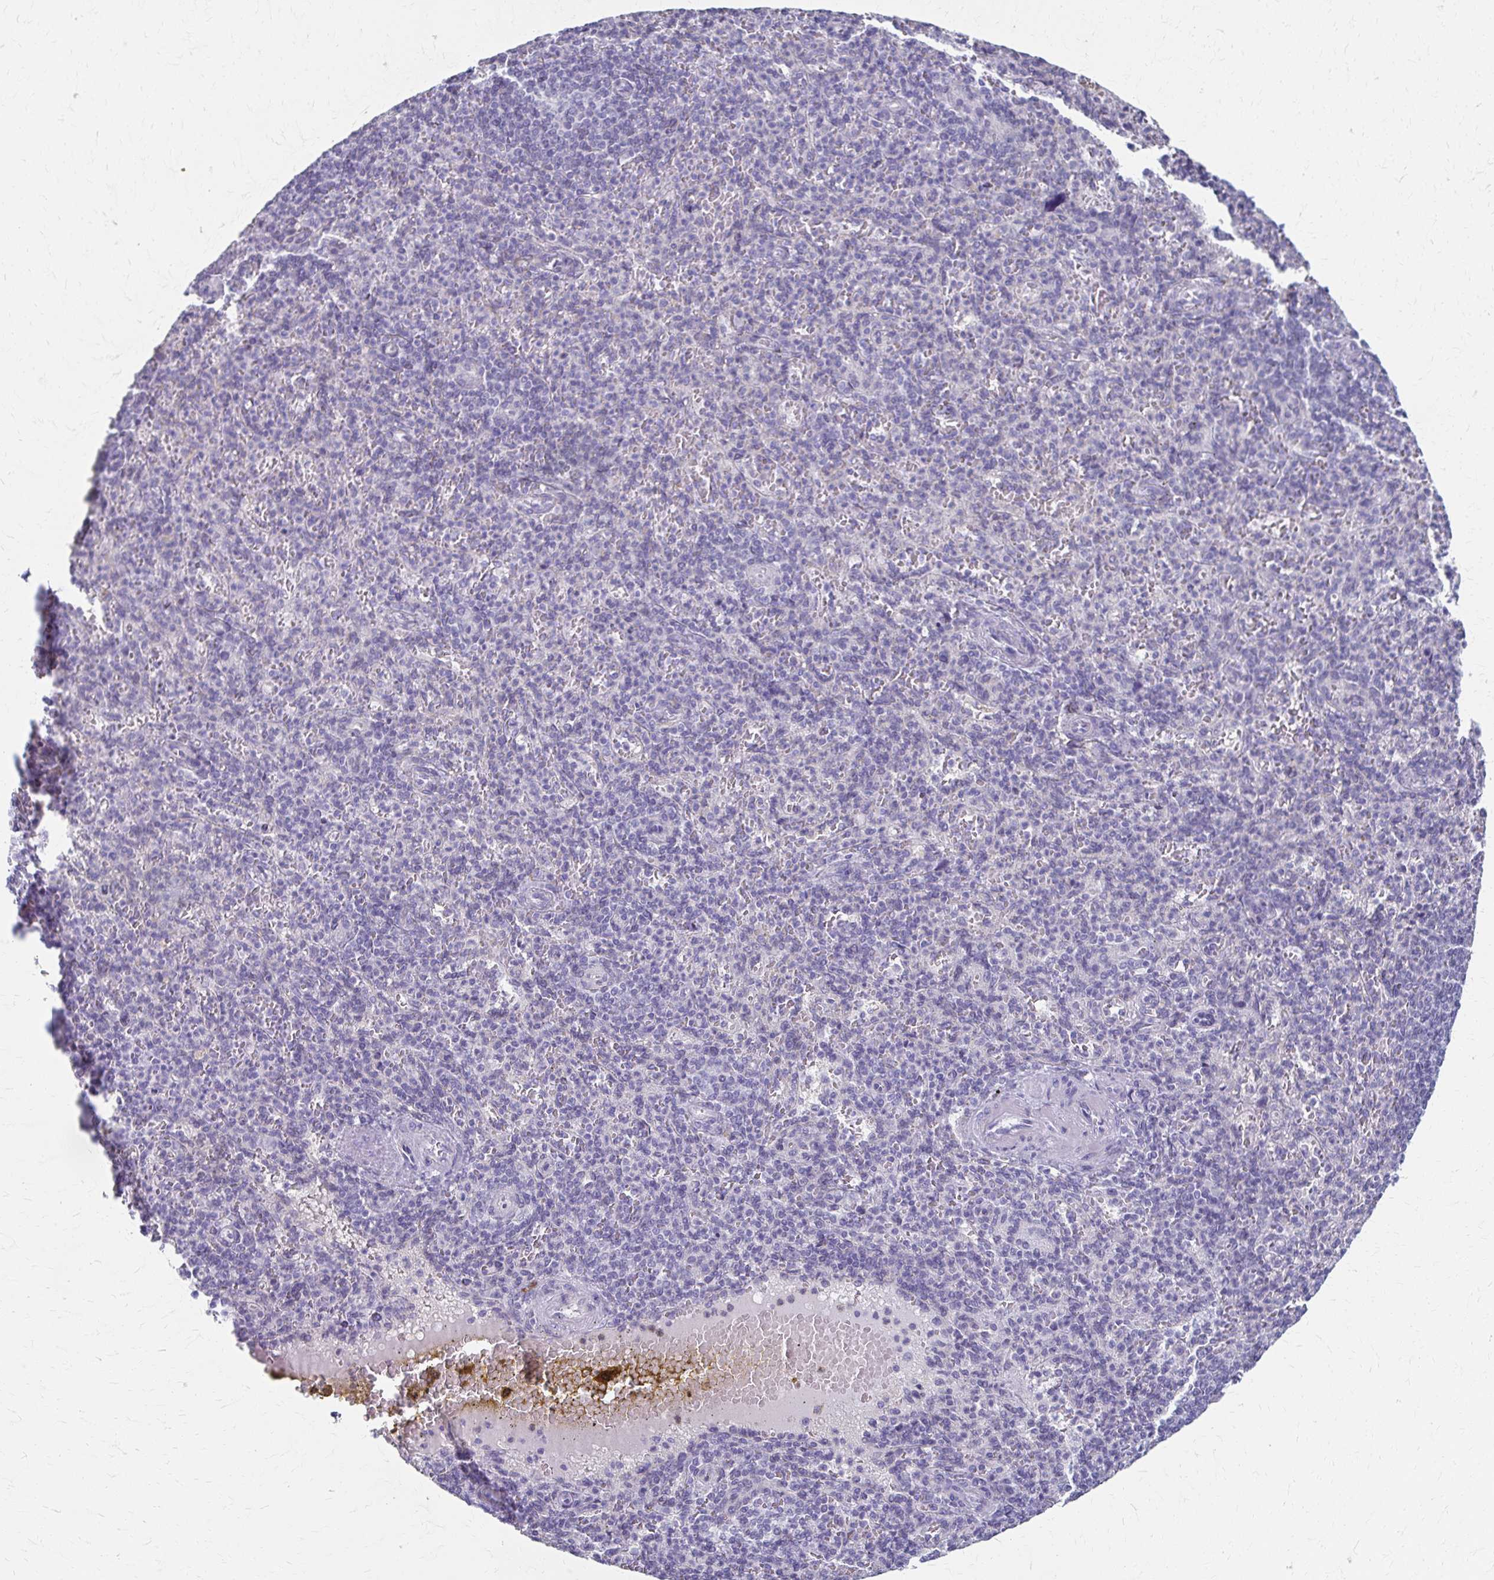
{"staining": {"intensity": "negative", "quantity": "none", "location": "none"}, "tissue": "spleen", "cell_type": "Cells in red pulp", "image_type": "normal", "snomed": [{"axis": "morphology", "description": "Normal tissue, NOS"}, {"axis": "topography", "description": "Spleen"}], "caption": "IHC of unremarkable spleen displays no positivity in cells in red pulp. (Stains: DAB (3,3'-diaminobenzidine) immunohistochemistry with hematoxylin counter stain, Microscopy: brightfield microscopy at high magnification).", "gene": "CYB5A", "patient": {"sex": "female", "age": 74}}